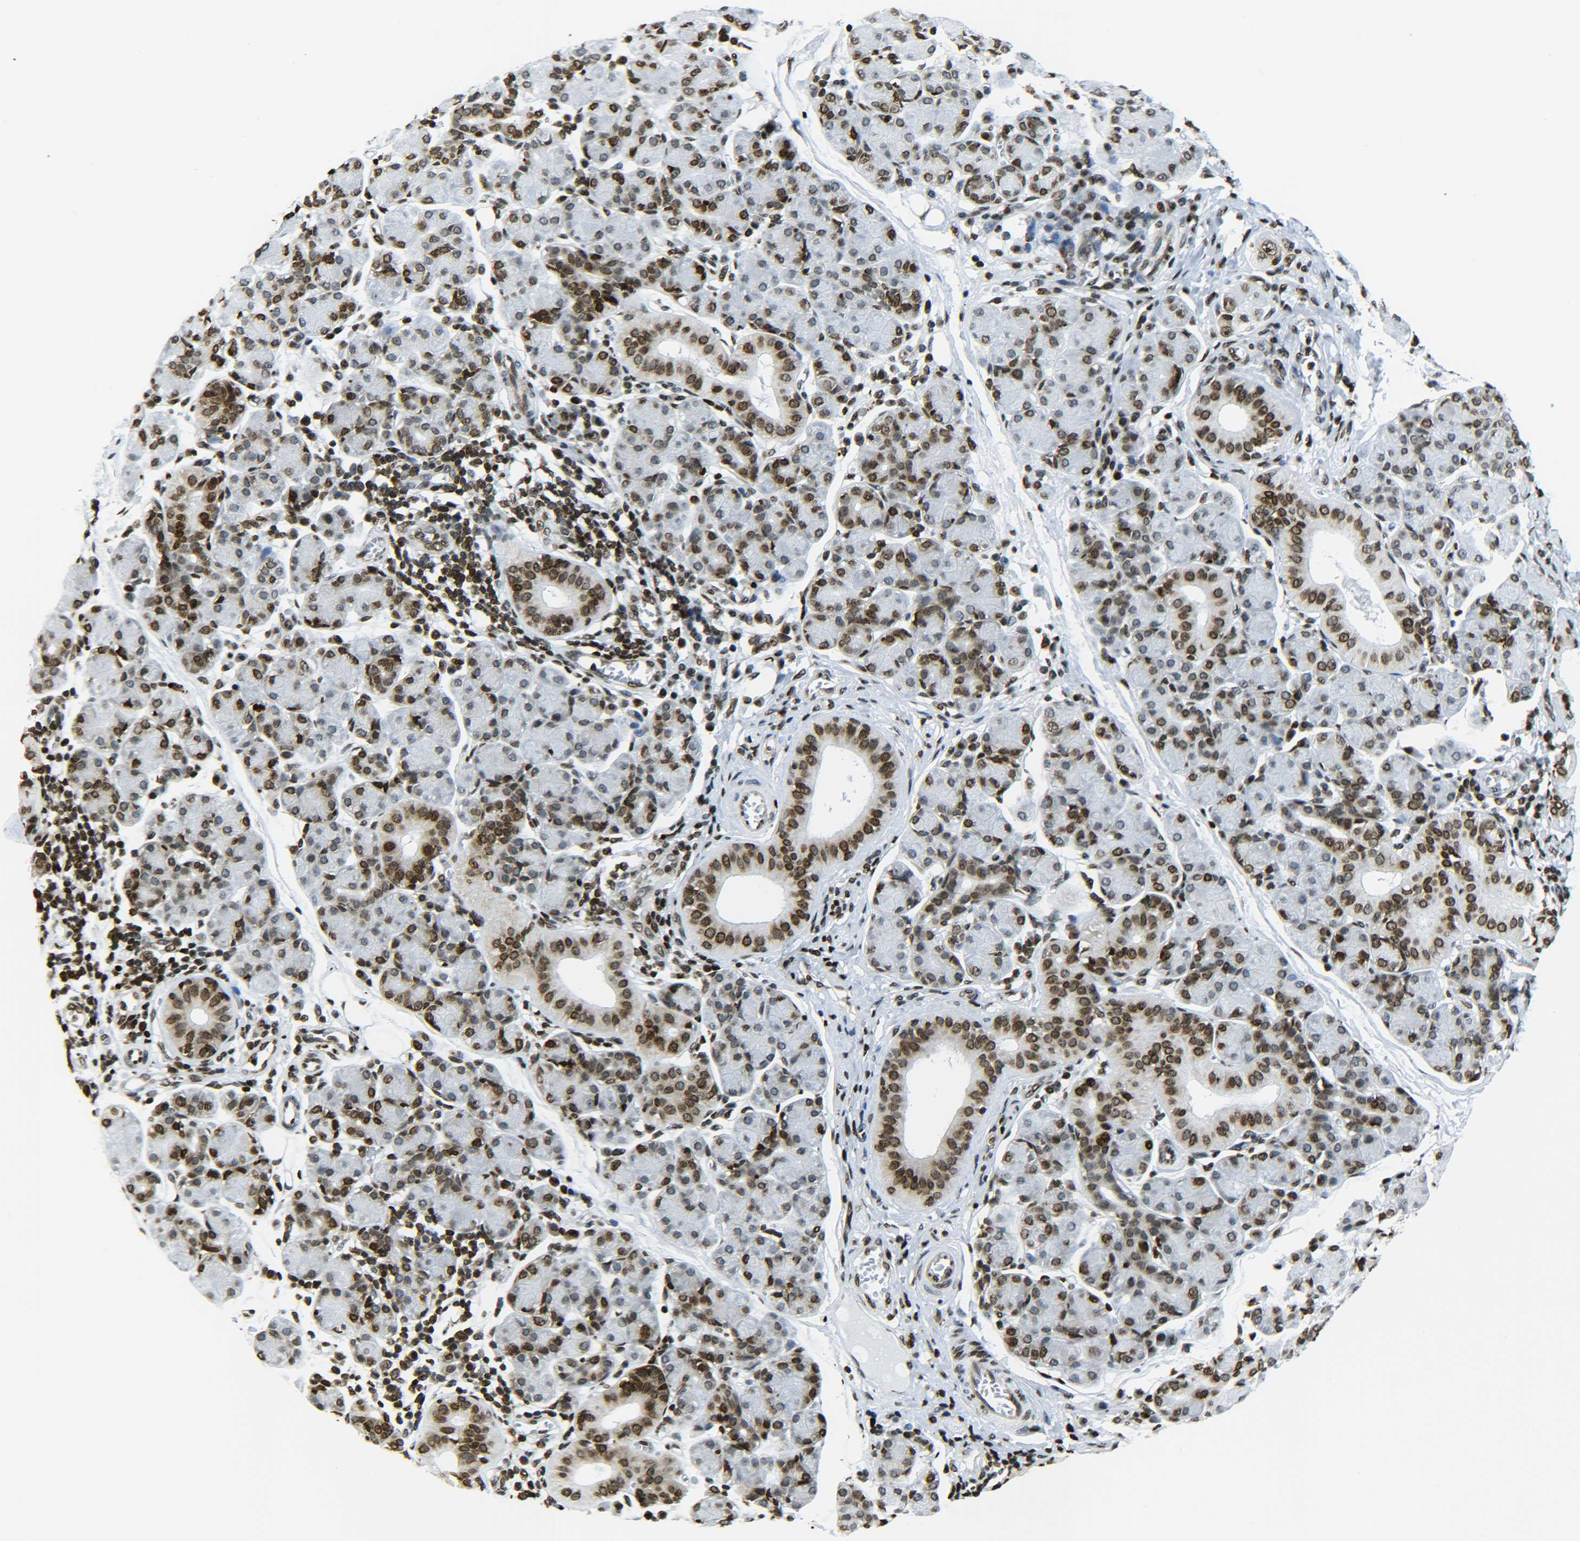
{"staining": {"intensity": "moderate", "quantity": ">75%", "location": "nuclear"}, "tissue": "salivary gland", "cell_type": "Glandular cells", "image_type": "normal", "snomed": [{"axis": "morphology", "description": "Normal tissue, NOS"}, {"axis": "morphology", "description": "Inflammation, NOS"}, {"axis": "topography", "description": "Lymph node"}, {"axis": "topography", "description": "Salivary gland"}], "caption": "Brown immunohistochemical staining in normal salivary gland shows moderate nuclear expression in about >75% of glandular cells. The staining was performed using DAB (3,3'-diaminobenzidine) to visualize the protein expression in brown, while the nuclei were stained in blue with hematoxylin (Magnification: 20x).", "gene": "H2AX", "patient": {"sex": "male", "age": 3}}